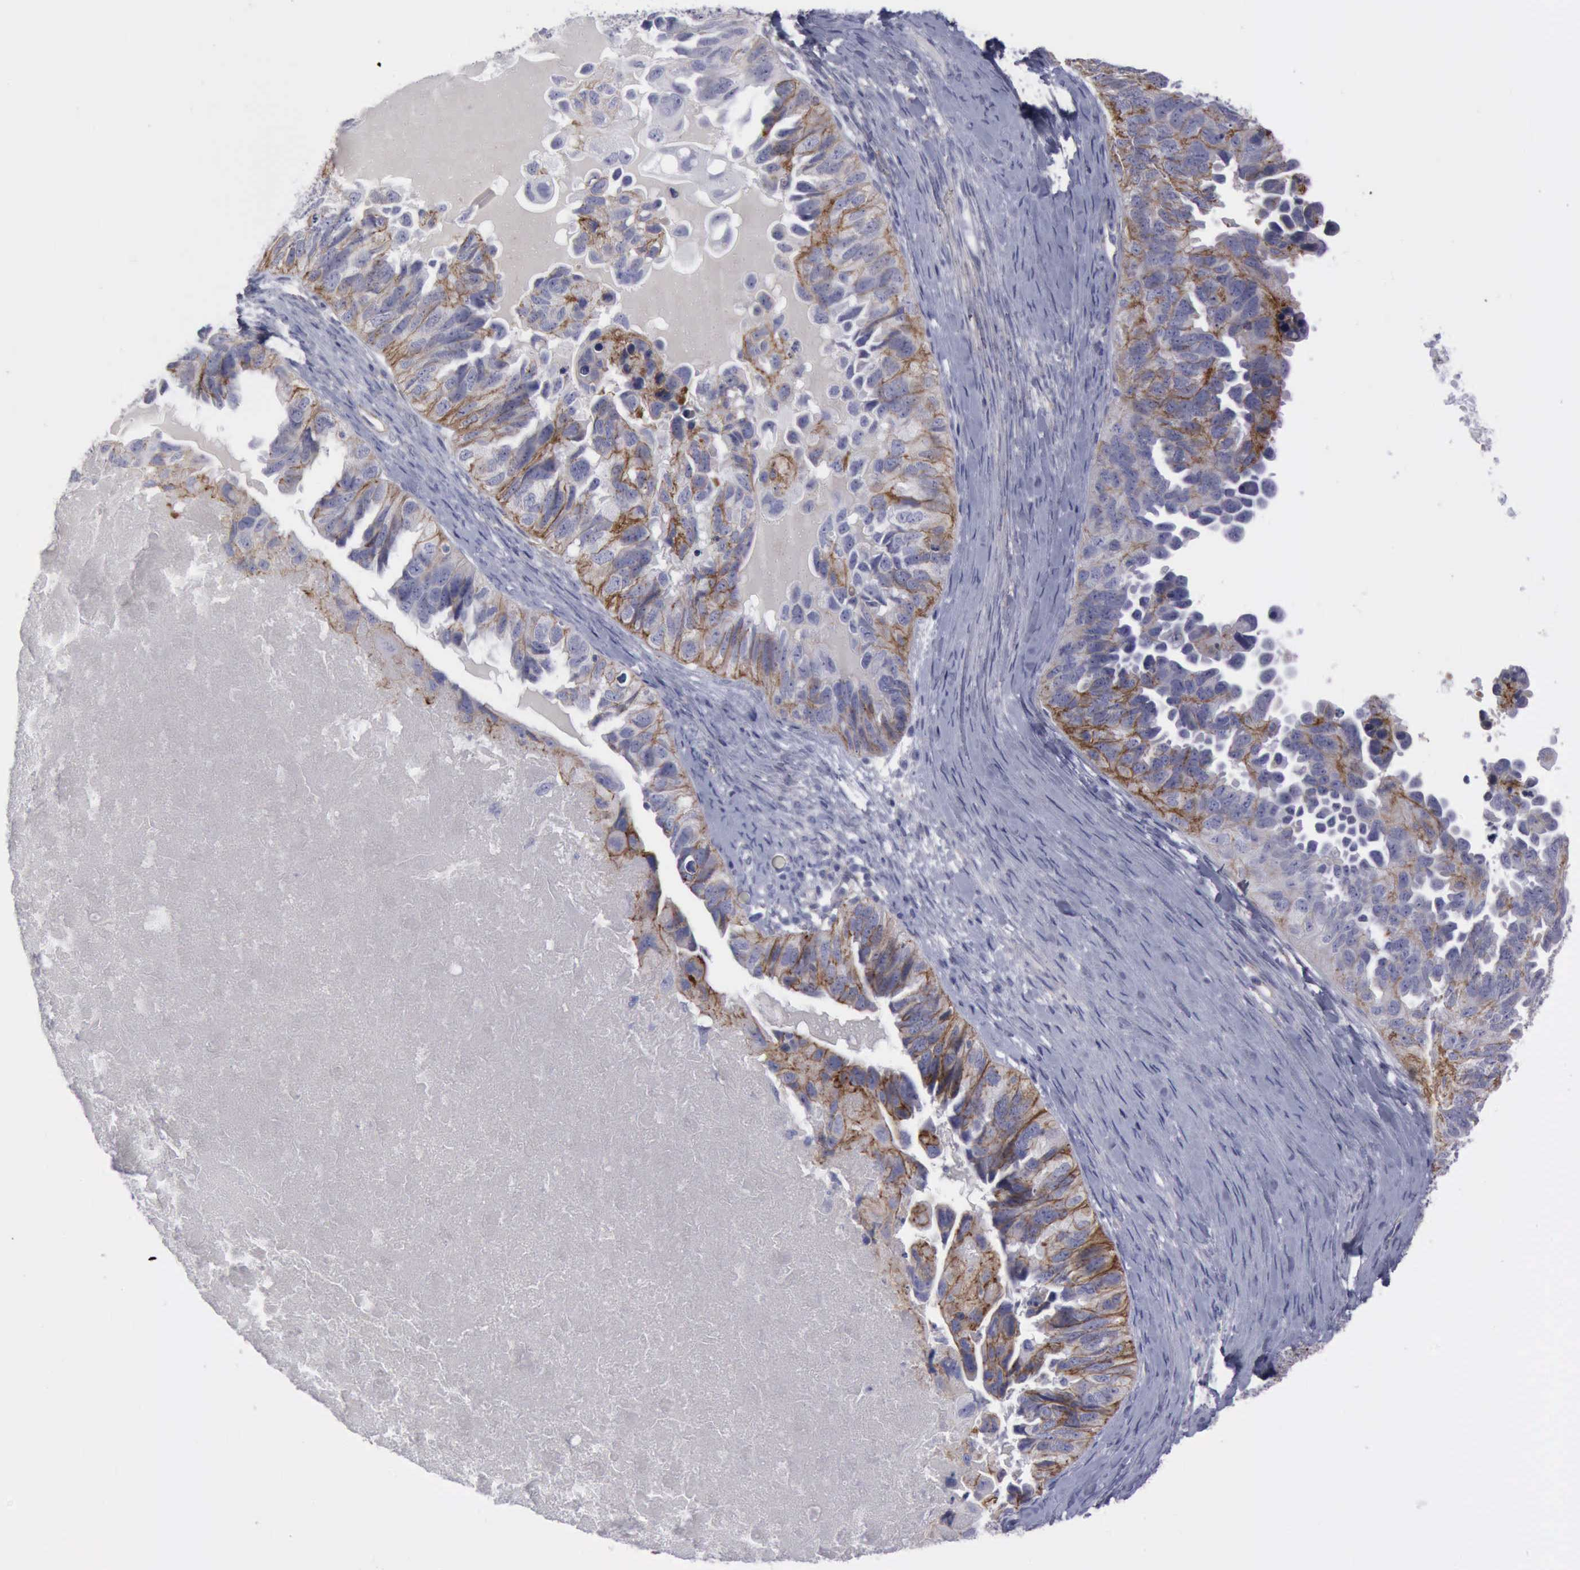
{"staining": {"intensity": "moderate", "quantity": ">75%", "location": "cytoplasmic/membranous"}, "tissue": "ovarian cancer", "cell_type": "Tumor cells", "image_type": "cancer", "snomed": [{"axis": "morphology", "description": "Cystadenocarcinoma, serous, NOS"}, {"axis": "topography", "description": "Ovary"}], "caption": "Immunohistochemical staining of ovarian serous cystadenocarcinoma displays medium levels of moderate cytoplasmic/membranous expression in approximately >75% of tumor cells.", "gene": "CDH2", "patient": {"sex": "female", "age": 82}}